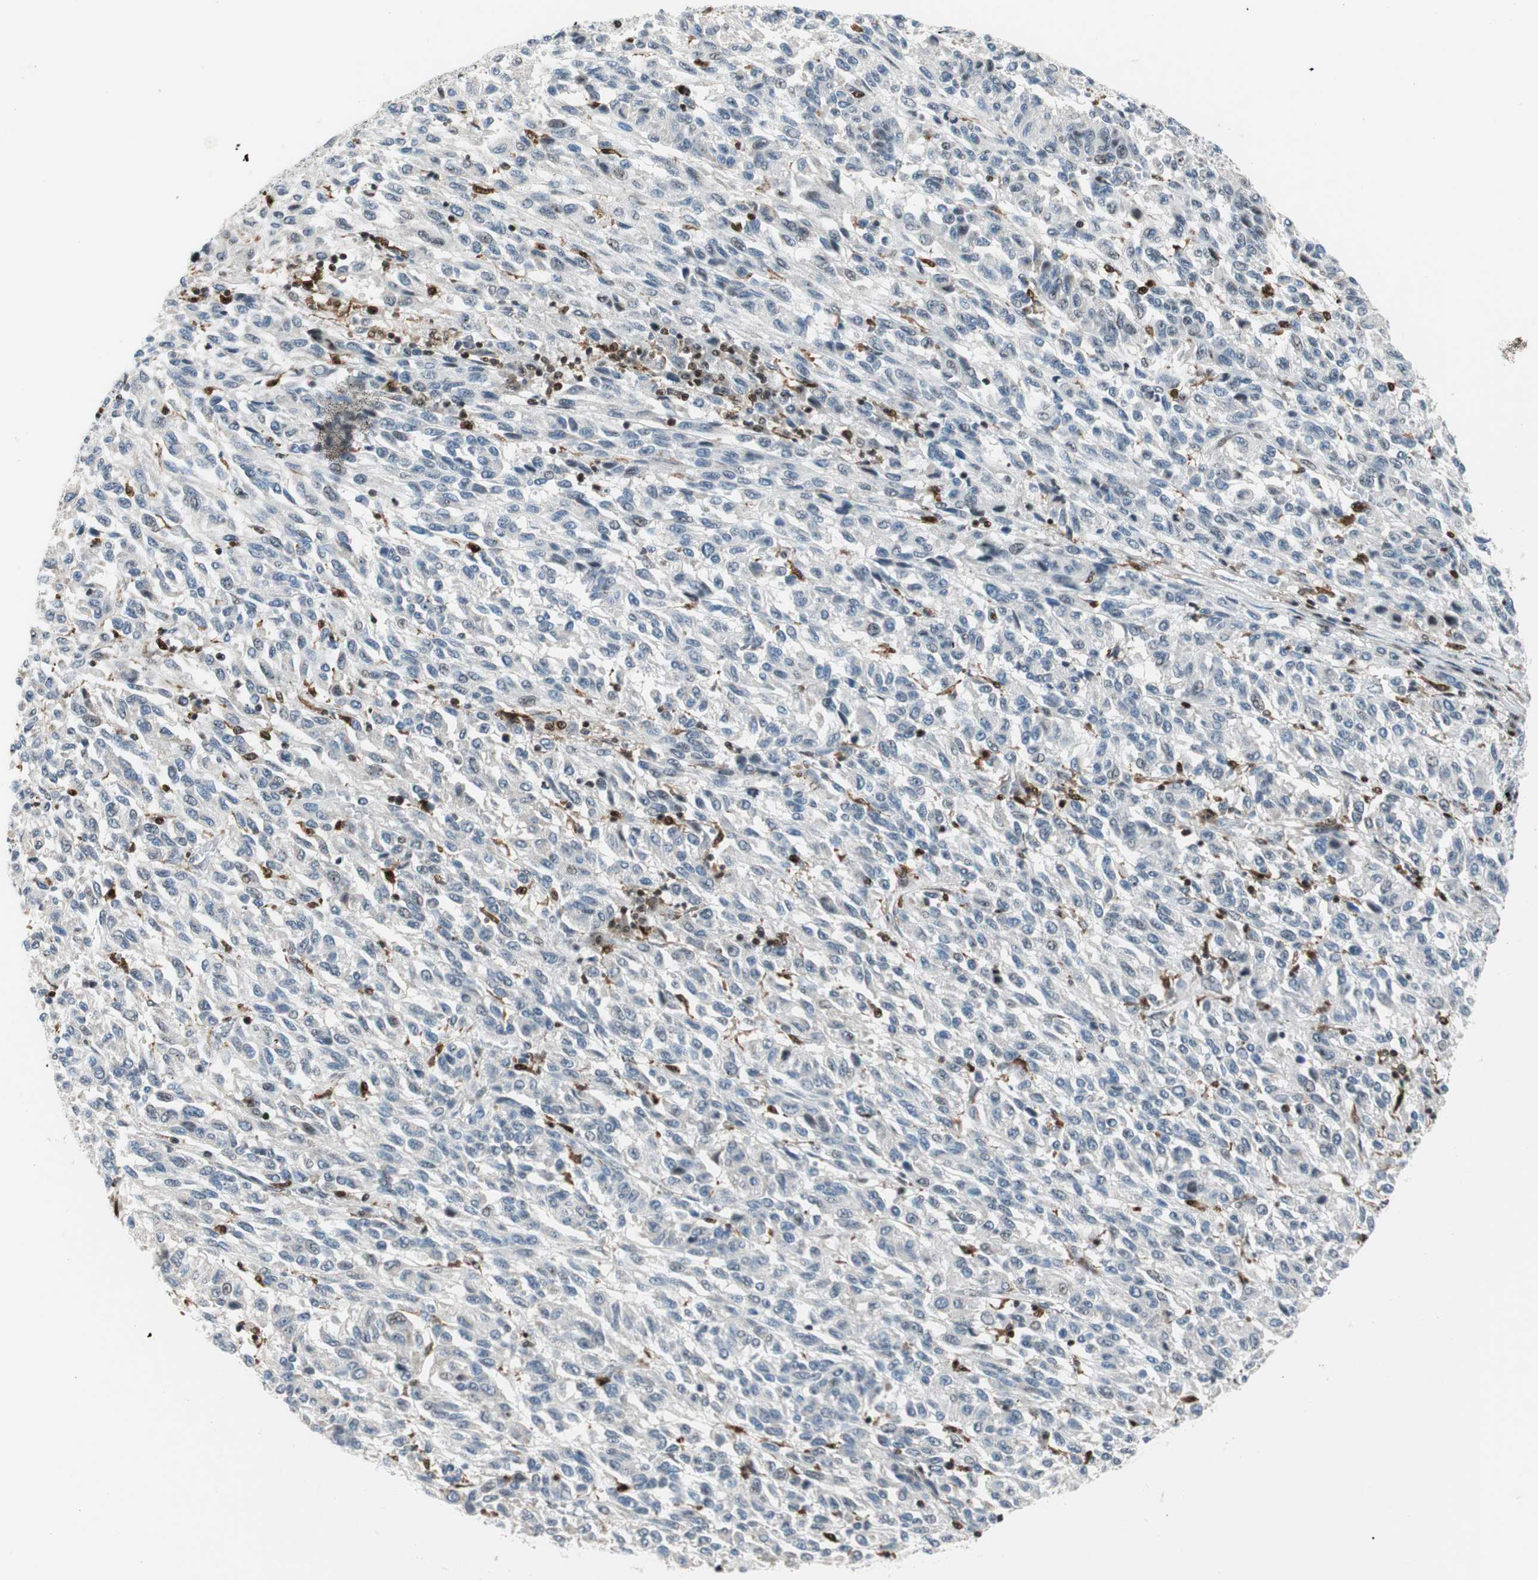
{"staining": {"intensity": "negative", "quantity": "none", "location": "none"}, "tissue": "melanoma", "cell_type": "Tumor cells", "image_type": "cancer", "snomed": [{"axis": "morphology", "description": "Malignant melanoma, Metastatic site"}, {"axis": "topography", "description": "Lung"}], "caption": "Immunohistochemistry (IHC) of melanoma demonstrates no staining in tumor cells. (DAB IHC with hematoxylin counter stain).", "gene": "RGS10", "patient": {"sex": "male", "age": 64}}